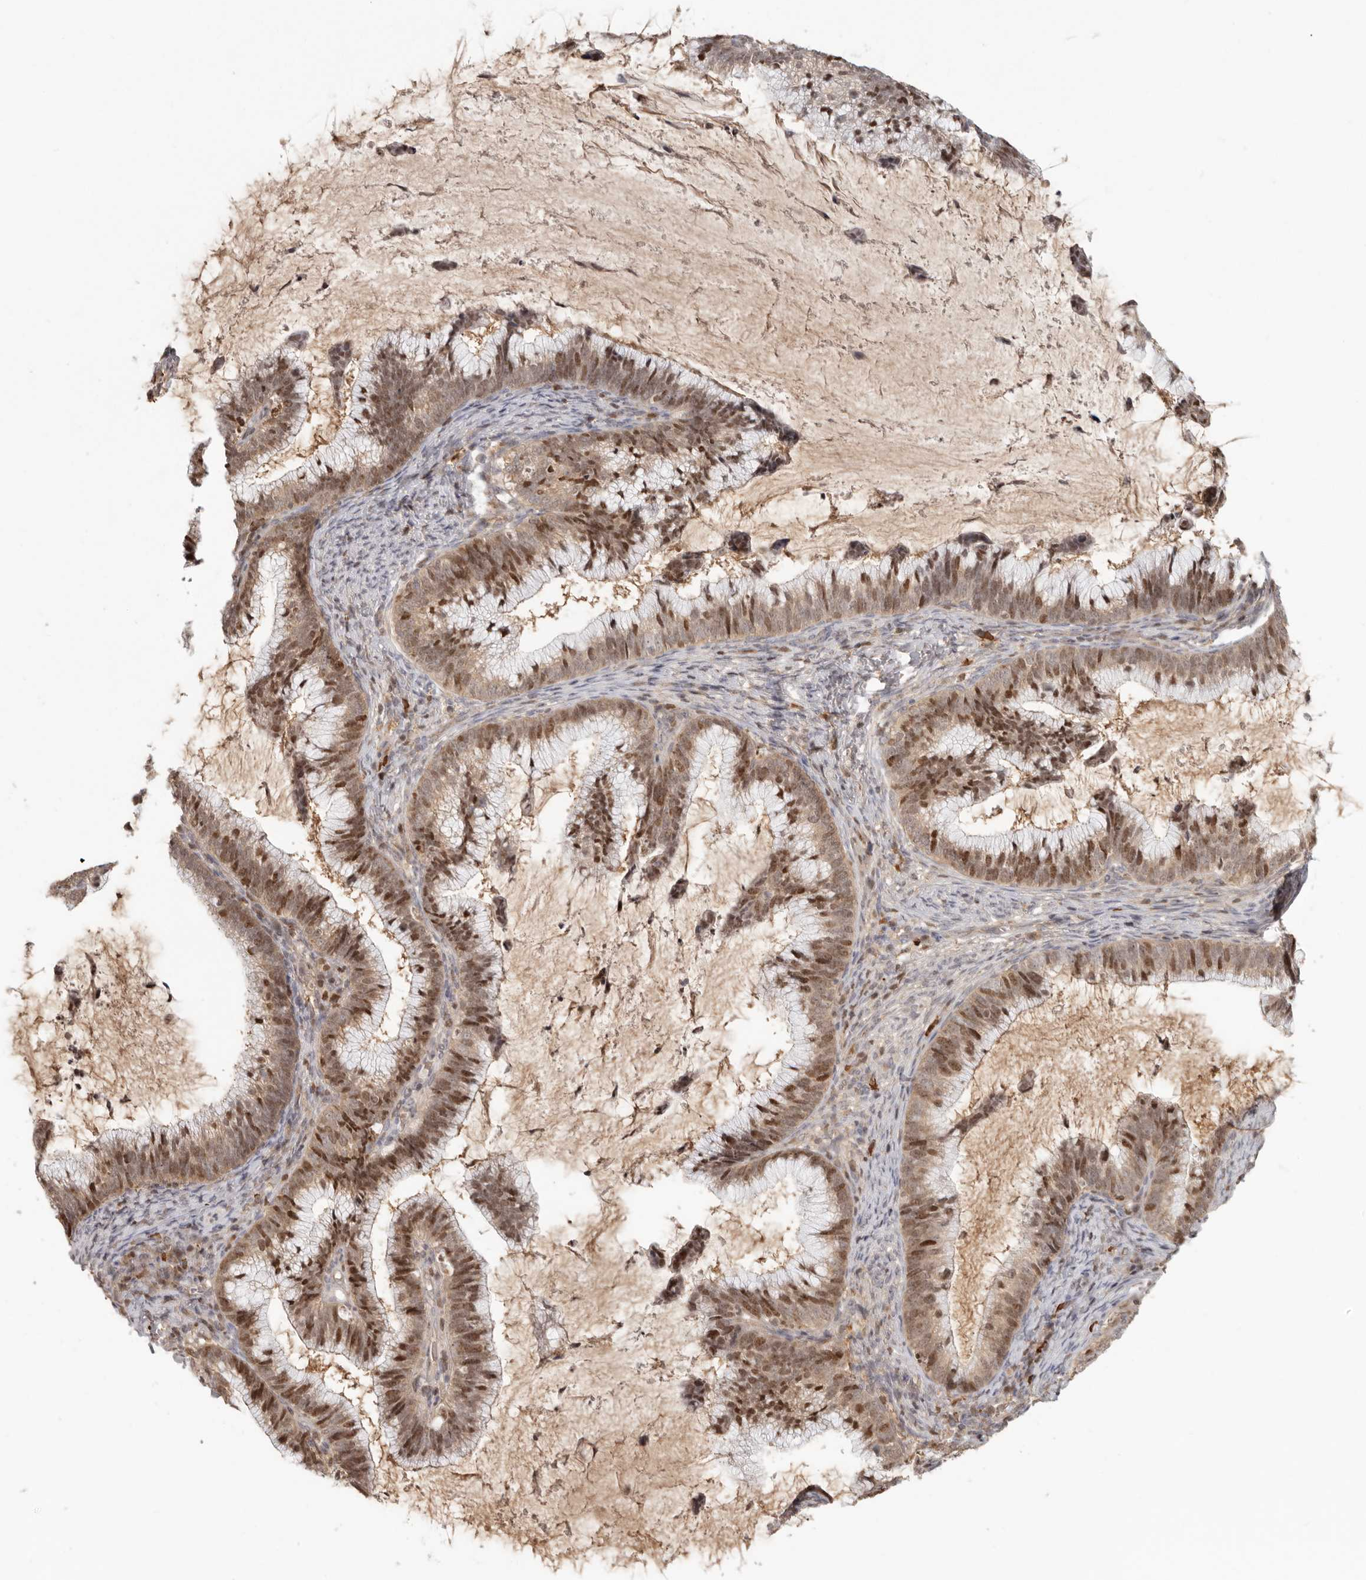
{"staining": {"intensity": "moderate", "quantity": ">75%", "location": "nuclear"}, "tissue": "cervical cancer", "cell_type": "Tumor cells", "image_type": "cancer", "snomed": [{"axis": "morphology", "description": "Adenocarcinoma, NOS"}, {"axis": "topography", "description": "Cervix"}], "caption": "Adenocarcinoma (cervical) stained for a protein shows moderate nuclear positivity in tumor cells.", "gene": "PSMA5", "patient": {"sex": "female", "age": 36}}